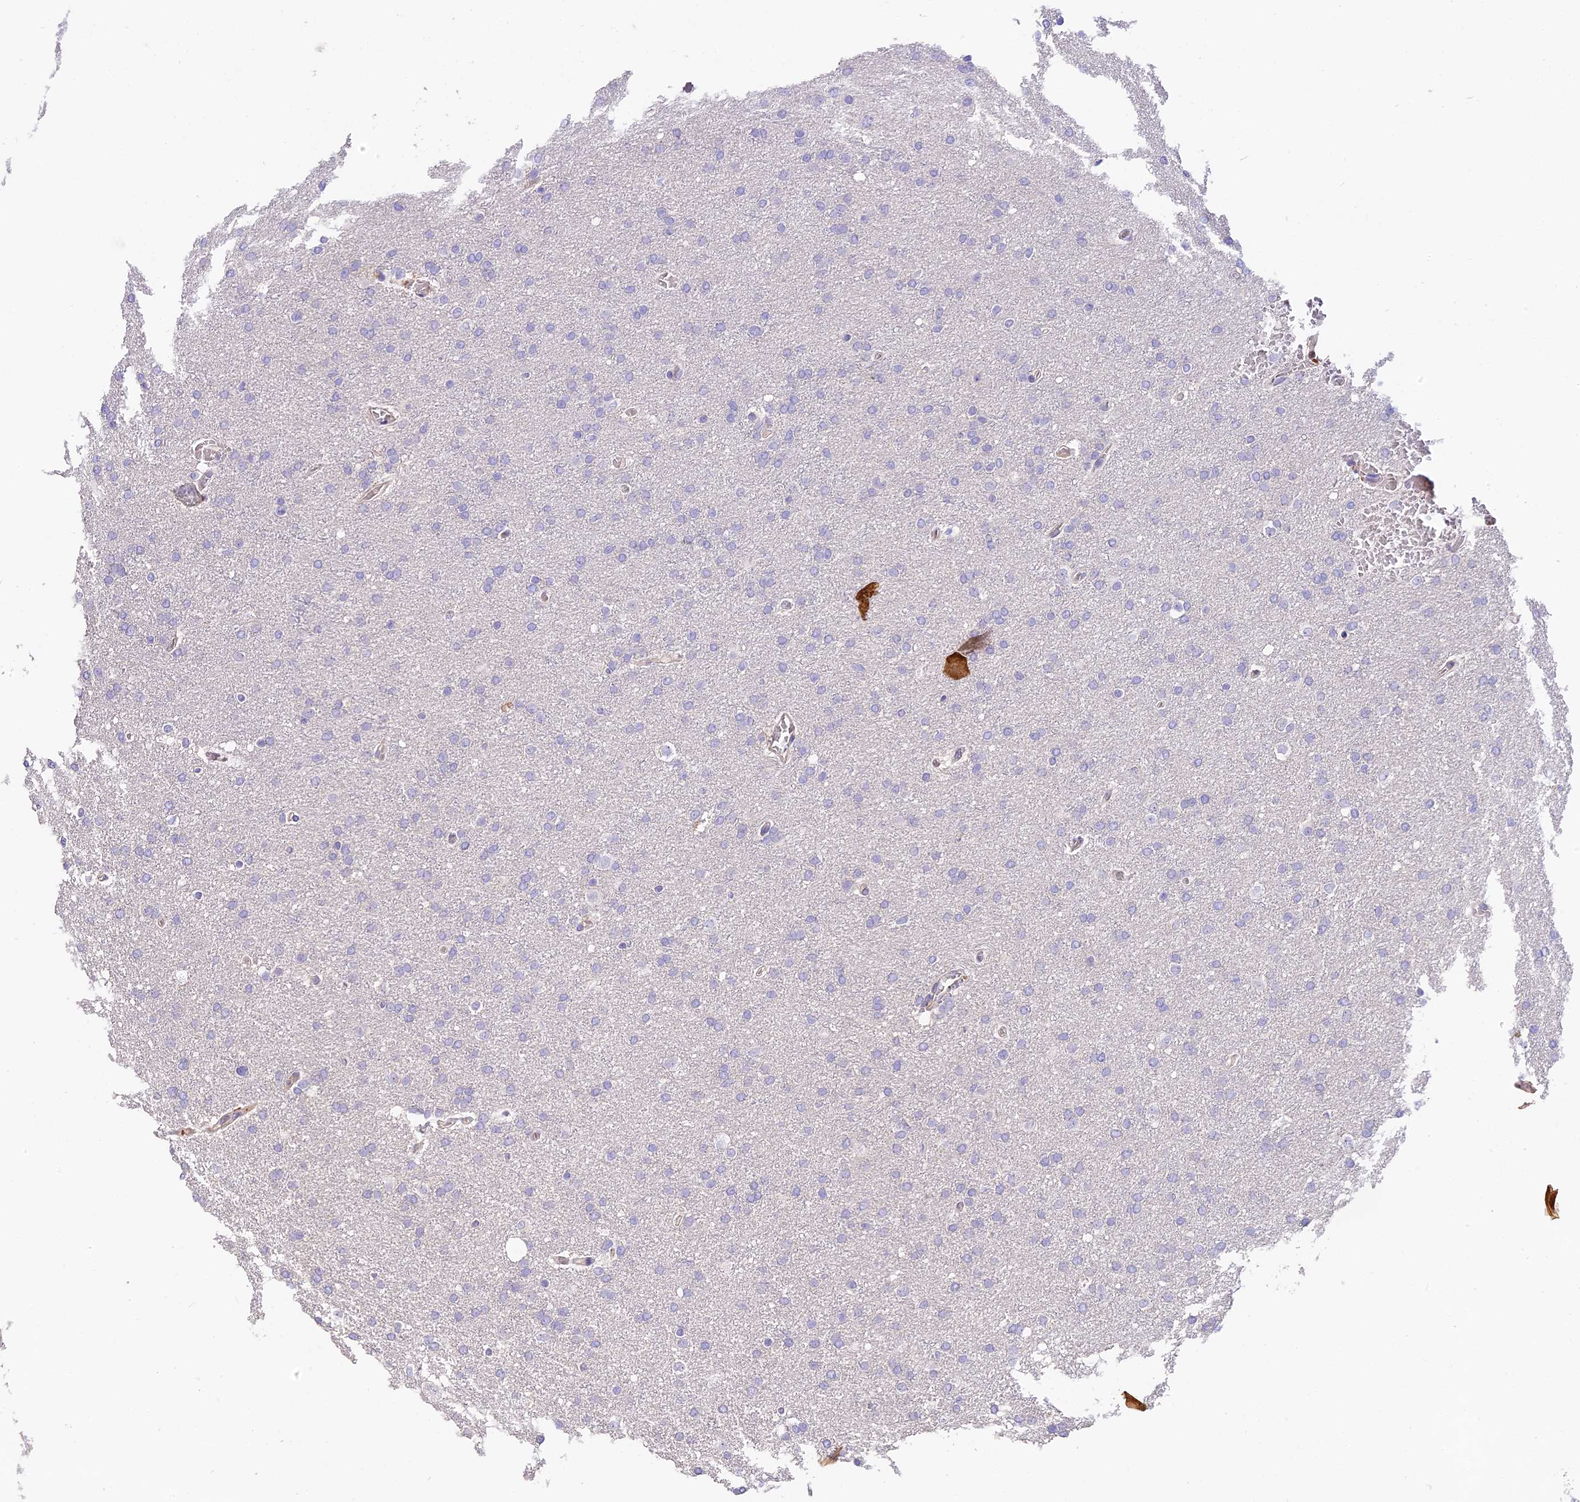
{"staining": {"intensity": "negative", "quantity": "none", "location": "none"}, "tissue": "glioma", "cell_type": "Tumor cells", "image_type": "cancer", "snomed": [{"axis": "morphology", "description": "Glioma, malignant, High grade"}, {"axis": "topography", "description": "Cerebral cortex"}], "caption": "Immunohistochemical staining of human glioma shows no significant positivity in tumor cells.", "gene": "NOD2", "patient": {"sex": "female", "age": 36}}